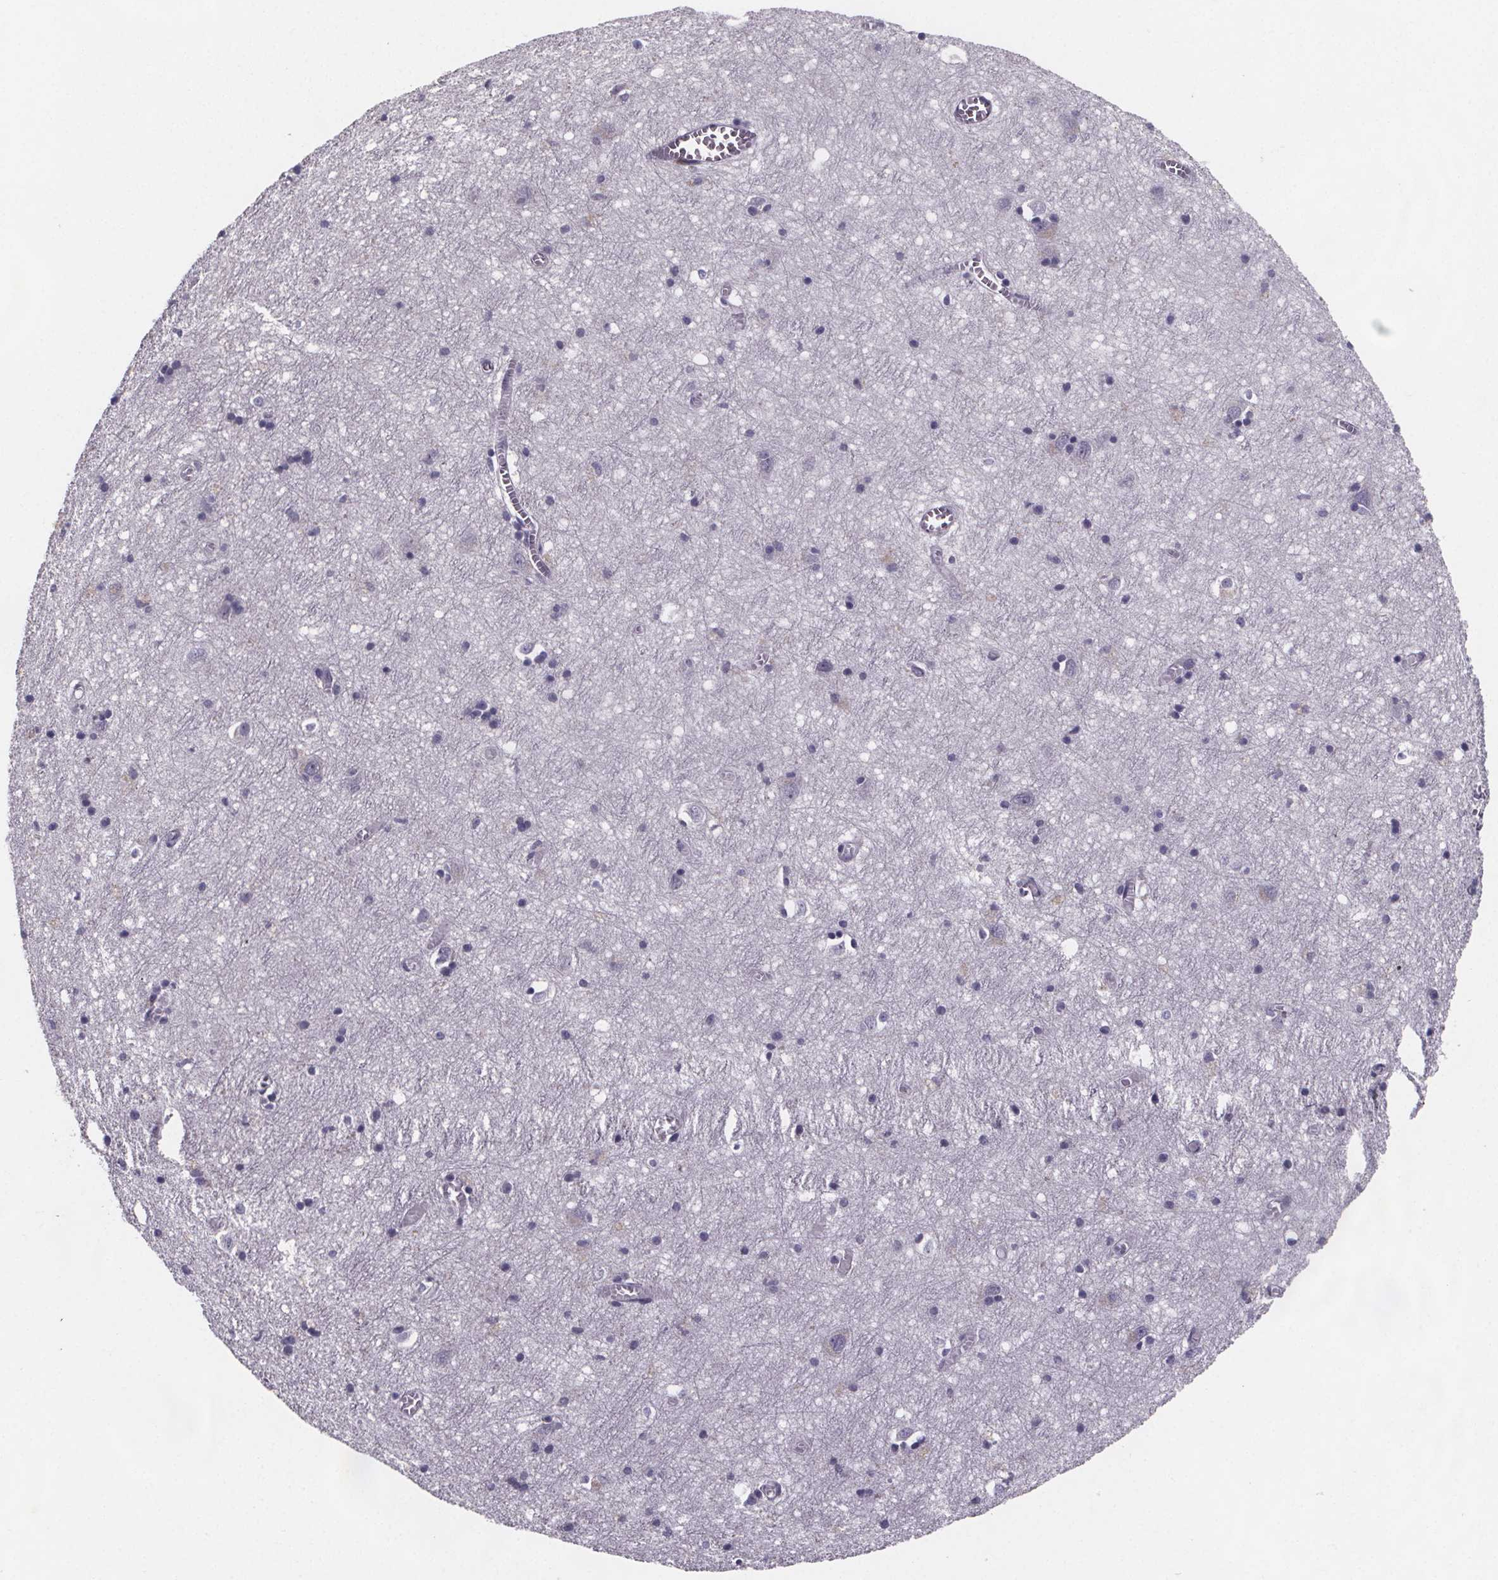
{"staining": {"intensity": "negative", "quantity": "none", "location": "none"}, "tissue": "cerebral cortex", "cell_type": "Endothelial cells", "image_type": "normal", "snomed": [{"axis": "morphology", "description": "Normal tissue, NOS"}, {"axis": "topography", "description": "Cerebral cortex"}], "caption": "There is no significant expression in endothelial cells of cerebral cortex. (DAB immunohistochemistry (IHC) visualized using brightfield microscopy, high magnification).", "gene": "PAH", "patient": {"sex": "male", "age": 70}}